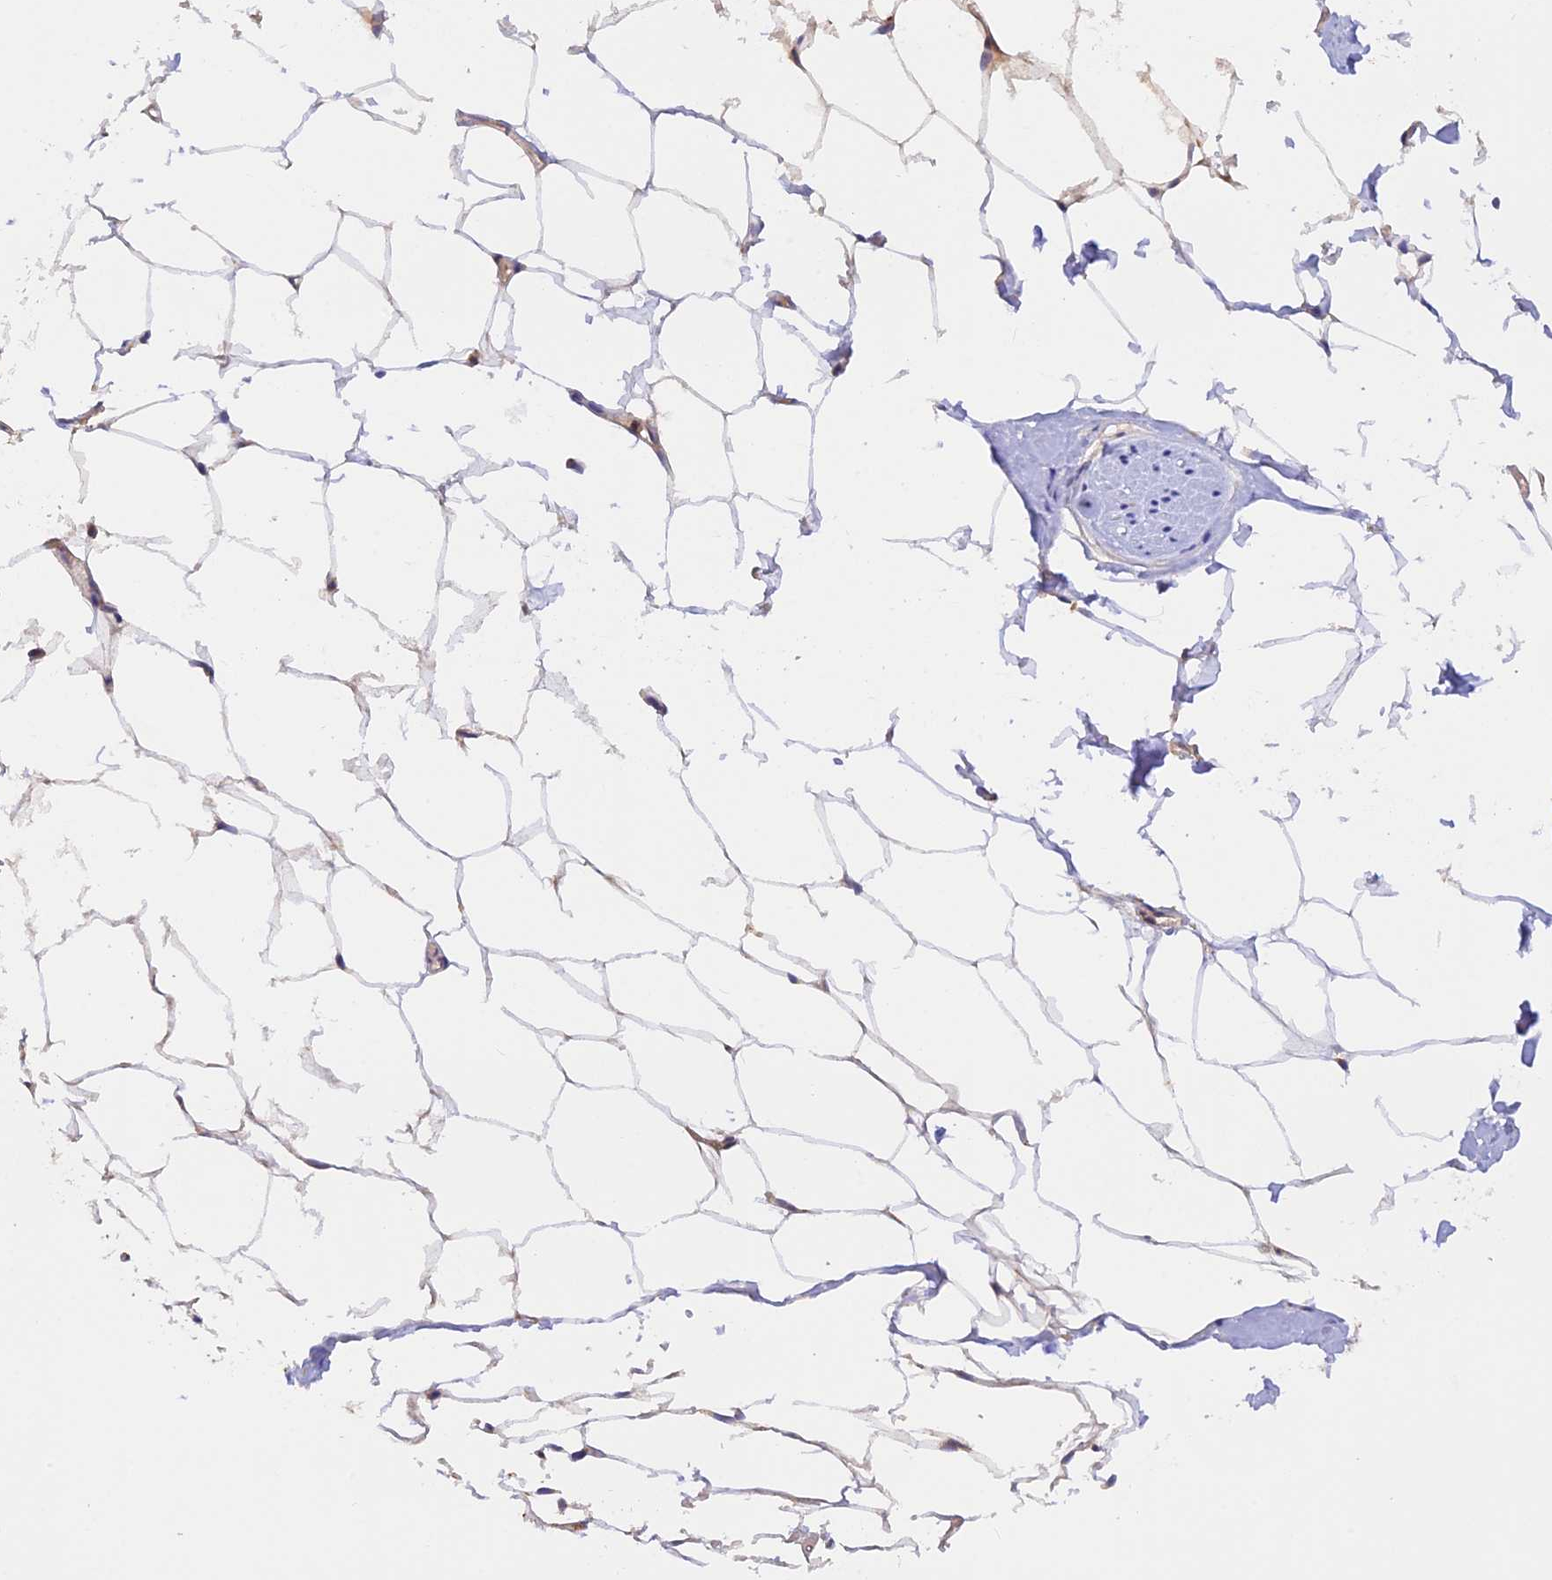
{"staining": {"intensity": "weak", "quantity": "25%-75%", "location": "cytoplasmic/membranous"}, "tissue": "adipose tissue", "cell_type": "Adipocytes", "image_type": "normal", "snomed": [{"axis": "morphology", "description": "Normal tissue, NOS"}, {"axis": "morphology", "description": "Adenocarcinoma, Low grade"}, {"axis": "topography", "description": "Prostate"}, {"axis": "topography", "description": "Peripheral nerve tissue"}], "caption": "Protein analysis of normal adipose tissue reveals weak cytoplasmic/membranous positivity in approximately 25%-75% of adipocytes.", "gene": "RPL5", "patient": {"sex": "male", "age": 63}}